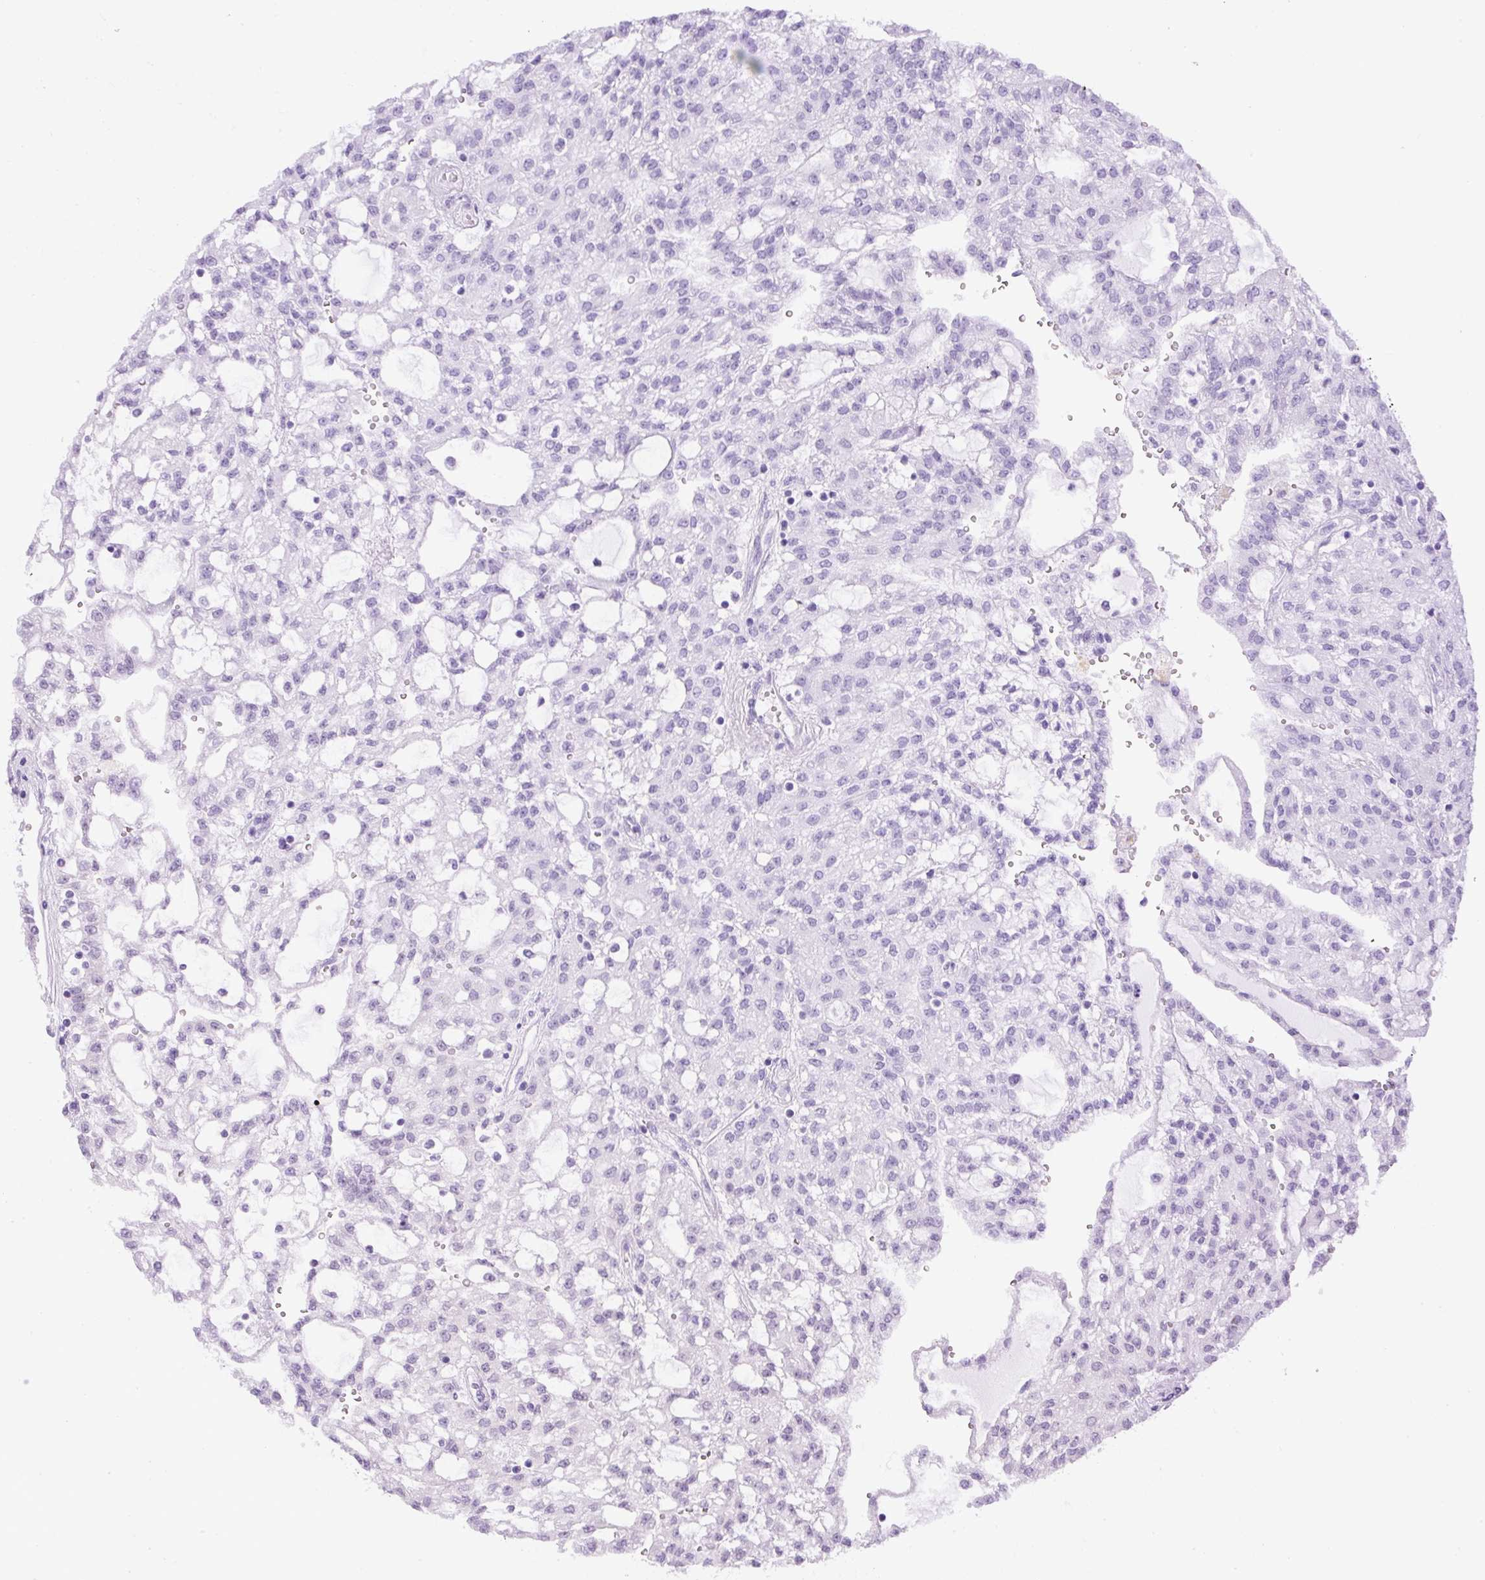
{"staining": {"intensity": "negative", "quantity": "none", "location": "none"}, "tissue": "renal cancer", "cell_type": "Tumor cells", "image_type": "cancer", "snomed": [{"axis": "morphology", "description": "Adenocarcinoma, NOS"}, {"axis": "topography", "description": "Kidney"}], "caption": "Immunohistochemical staining of renal cancer (adenocarcinoma) demonstrates no significant expression in tumor cells.", "gene": "RHBDD2", "patient": {"sex": "male", "age": 63}}